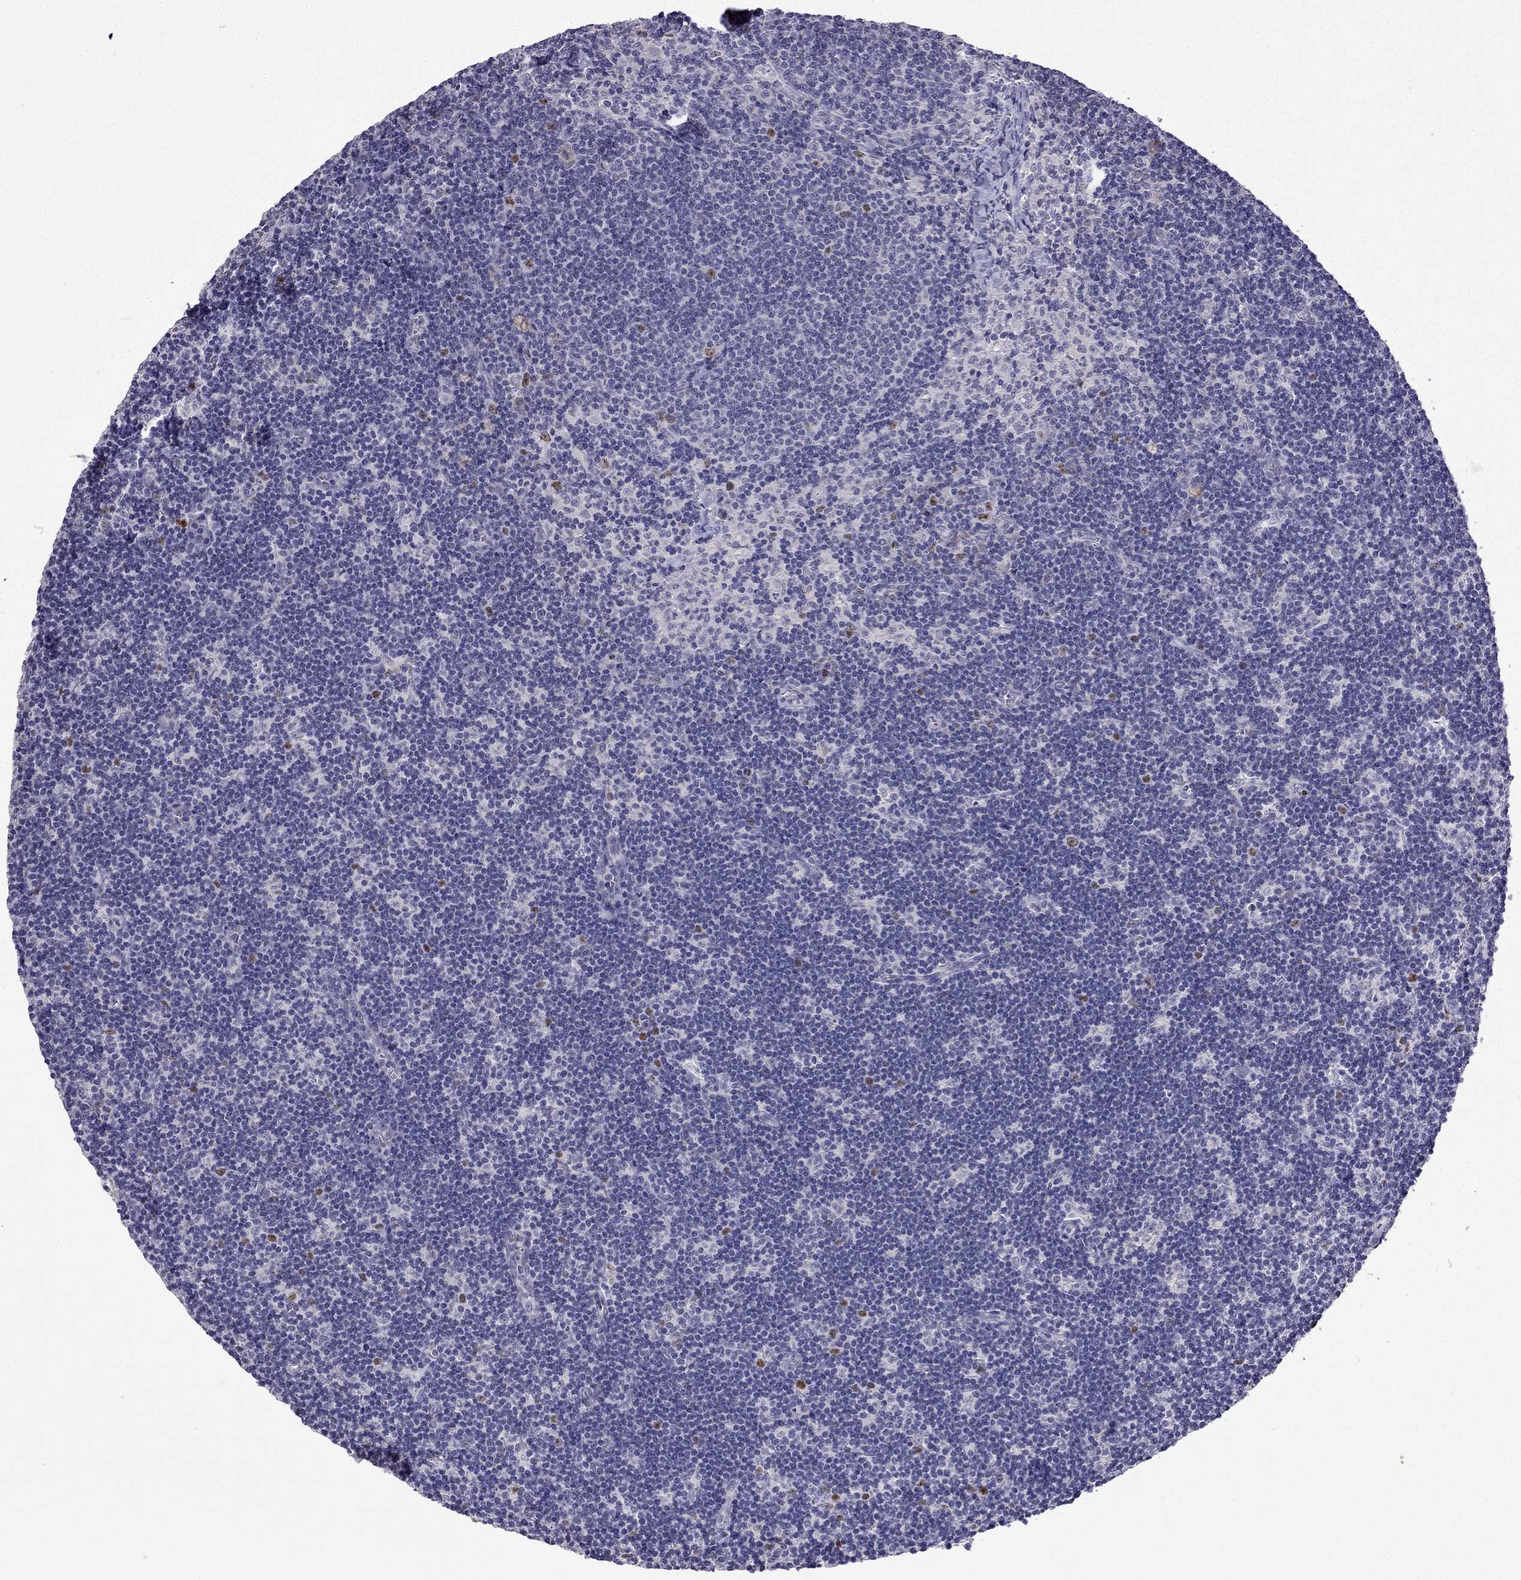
{"staining": {"intensity": "weak", "quantity": "<25%", "location": "nuclear"}, "tissue": "lymph node", "cell_type": "Germinal center cells", "image_type": "normal", "snomed": [{"axis": "morphology", "description": "Normal tissue, NOS"}, {"axis": "topography", "description": "Lymph node"}], "caption": "Immunohistochemistry (IHC) micrograph of benign lymph node: human lymph node stained with DAB (3,3'-diaminobenzidine) demonstrates no significant protein staining in germinal center cells.", "gene": "UHRF1", "patient": {"sex": "female", "age": 34}}